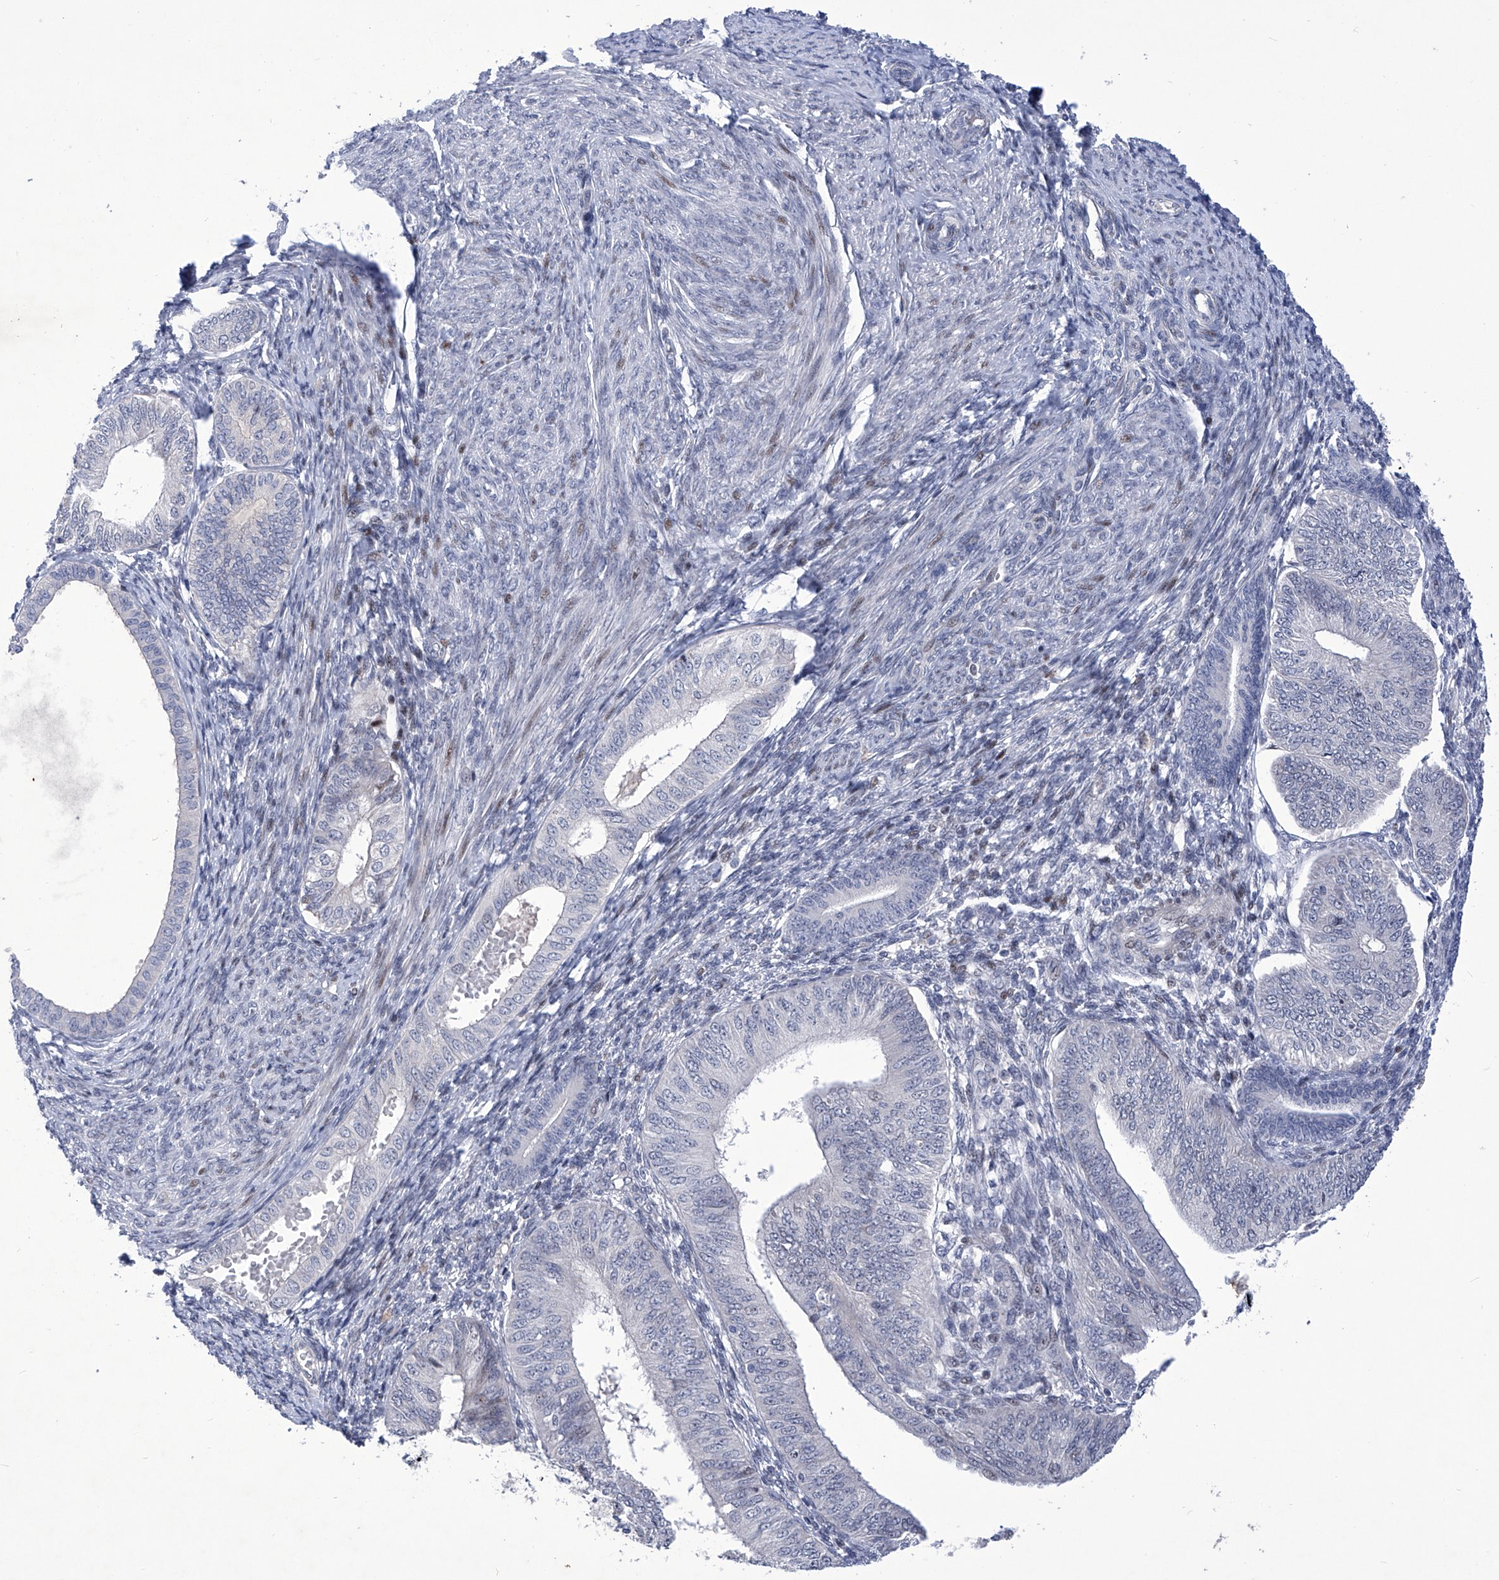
{"staining": {"intensity": "negative", "quantity": "none", "location": "none"}, "tissue": "endometrial cancer", "cell_type": "Tumor cells", "image_type": "cancer", "snomed": [{"axis": "morphology", "description": "Adenocarcinoma, NOS"}, {"axis": "topography", "description": "Endometrium"}], "caption": "Photomicrograph shows no protein positivity in tumor cells of adenocarcinoma (endometrial) tissue.", "gene": "NUFIP1", "patient": {"sex": "female", "age": 58}}